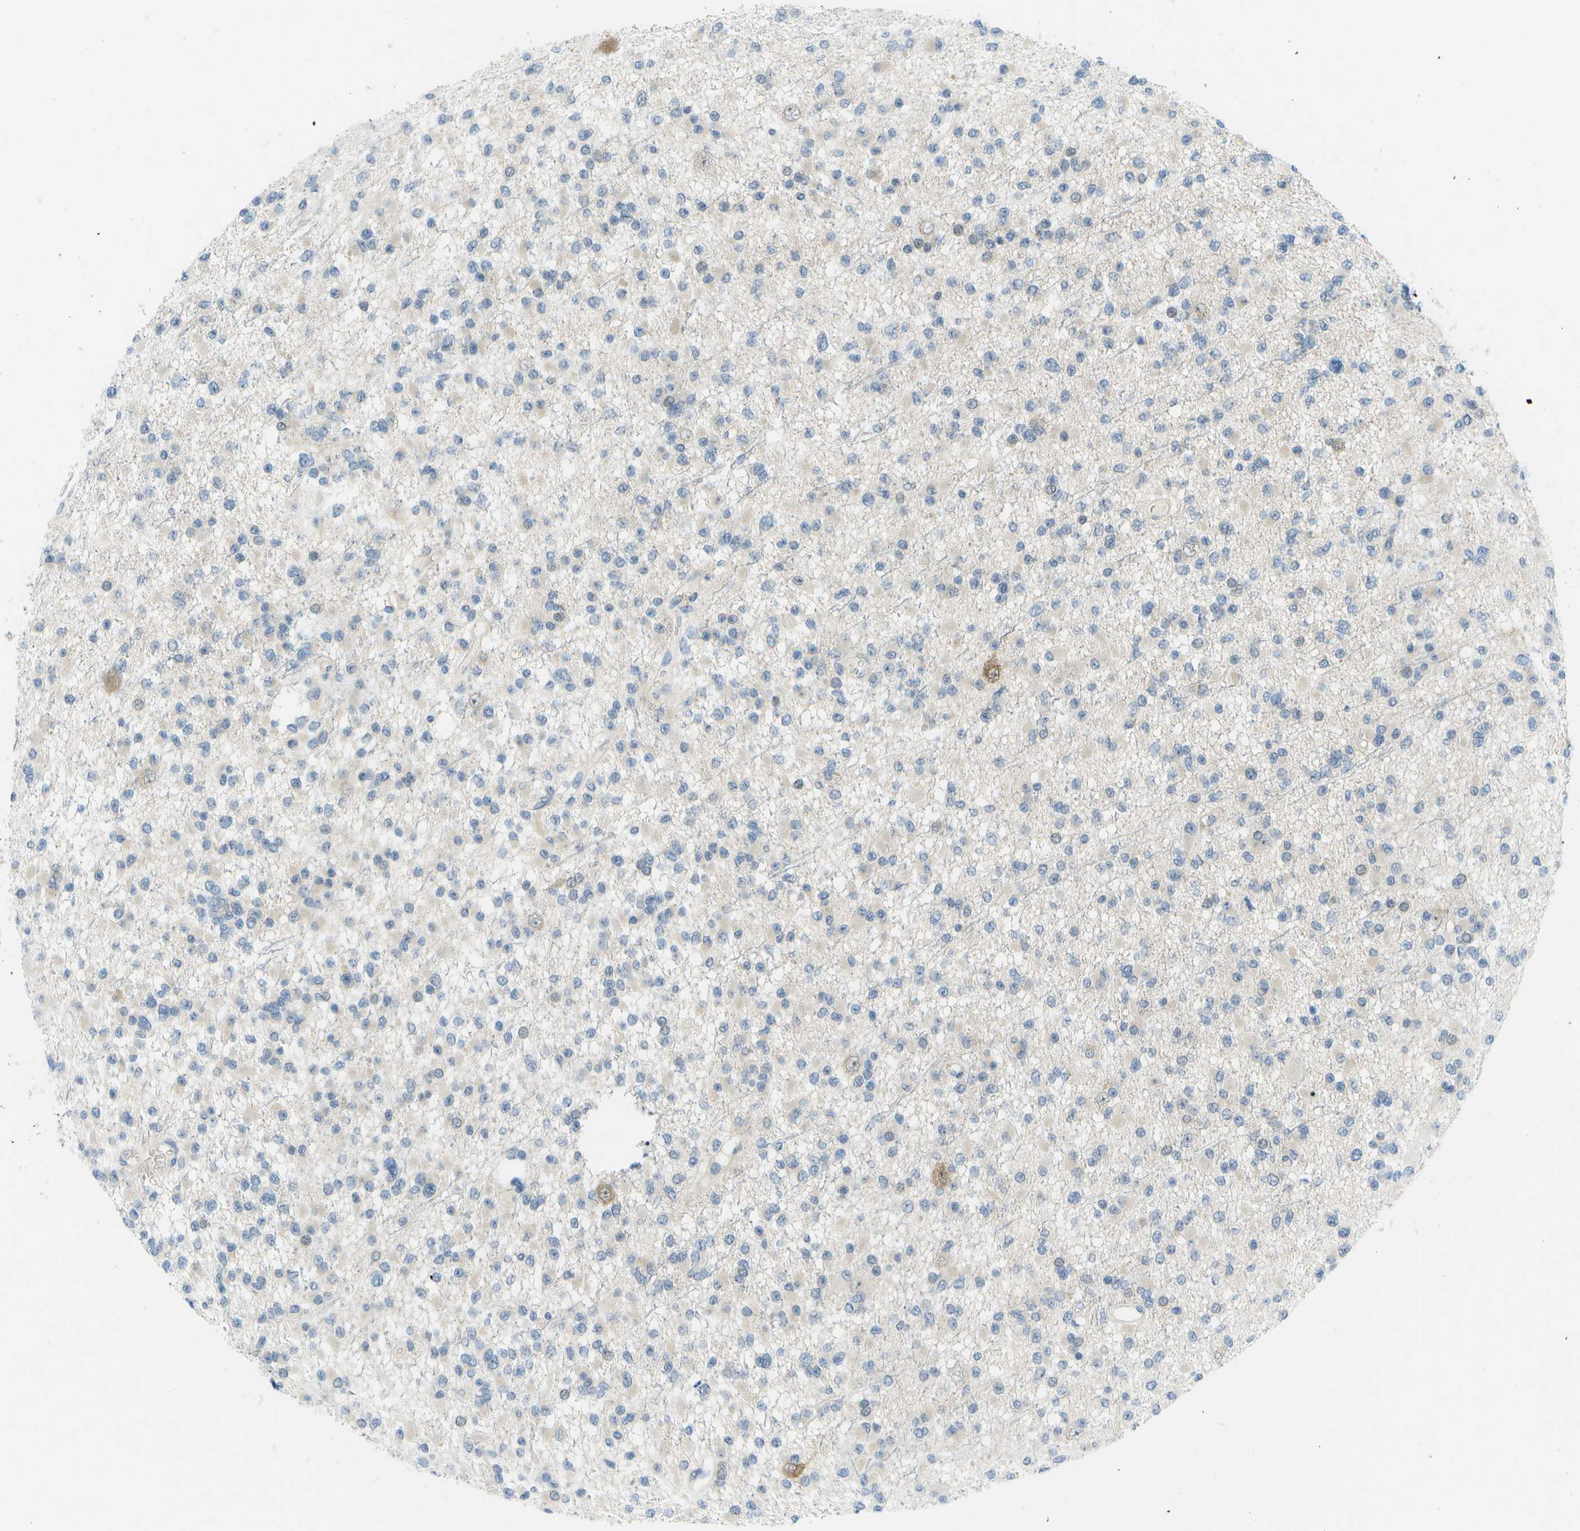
{"staining": {"intensity": "negative", "quantity": "none", "location": "none"}, "tissue": "glioma", "cell_type": "Tumor cells", "image_type": "cancer", "snomed": [{"axis": "morphology", "description": "Glioma, malignant, Low grade"}, {"axis": "topography", "description": "Brain"}], "caption": "High magnification brightfield microscopy of glioma stained with DAB (brown) and counterstained with hematoxylin (blue): tumor cells show no significant staining. (DAB (3,3'-diaminobenzidine) IHC with hematoxylin counter stain).", "gene": "PITHD1", "patient": {"sex": "female", "age": 22}}